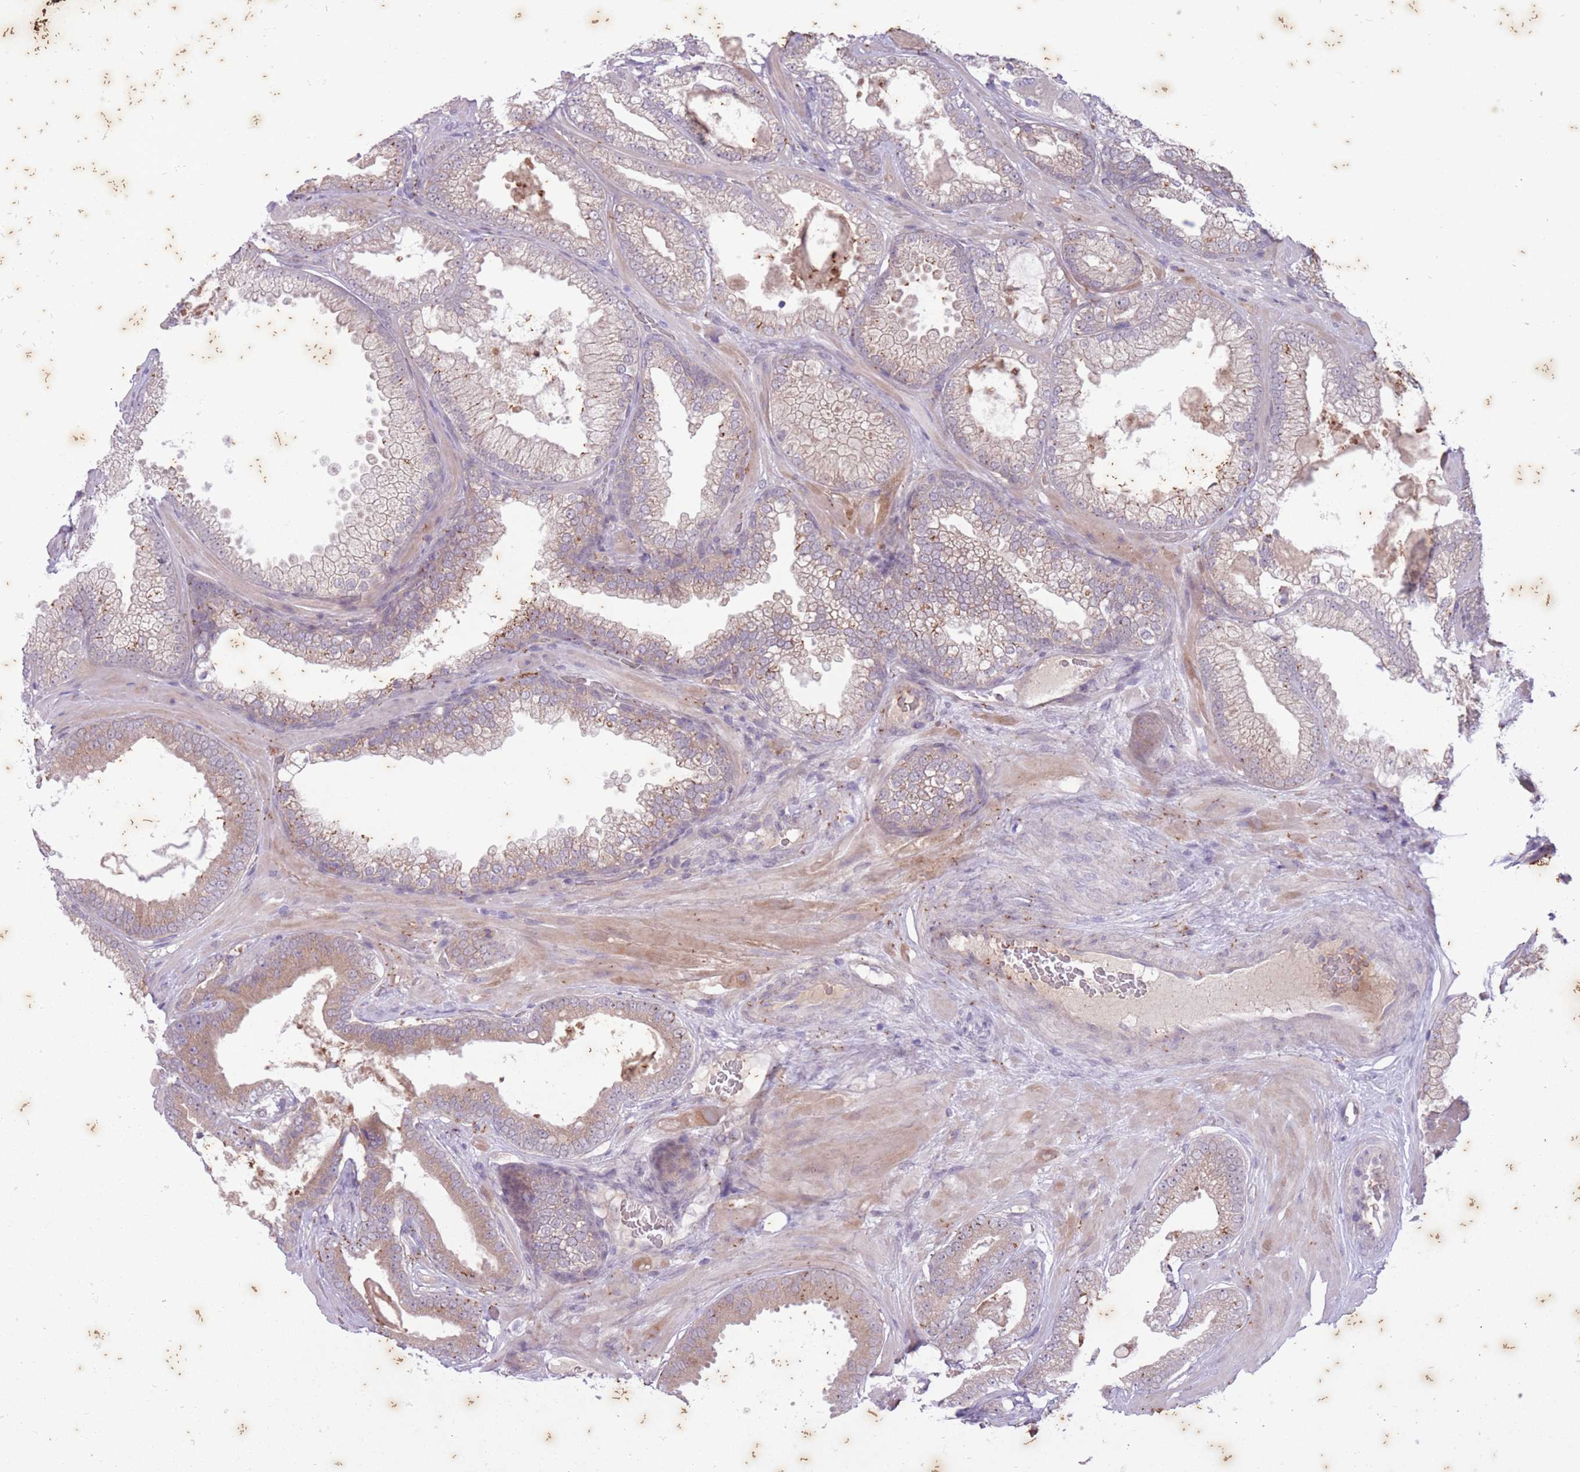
{"staining": {"intensity": "weak", "quantity": "25%-75%", "location": "cytoplasmic/membranous"}, "tissue": "prostate cancer", "cell_type": "Tumor cells", "image_type": "cancer", "snomed": [{"axis": "morphology", "description": "Adenocarcinoma, Low grade"}, {"axis": "topography", "description": "Prostate"}], "caption": "A high-resolution histopathology image shows immunohistochemistry staining of low-grade adenocarcinoma (prostate), which exhibits weak cytoplasmic/membranous positivity in about 25%-75% of tumor cells.", "gene": "ARPIN", "patient": {"sex": "male", "age": 57}}